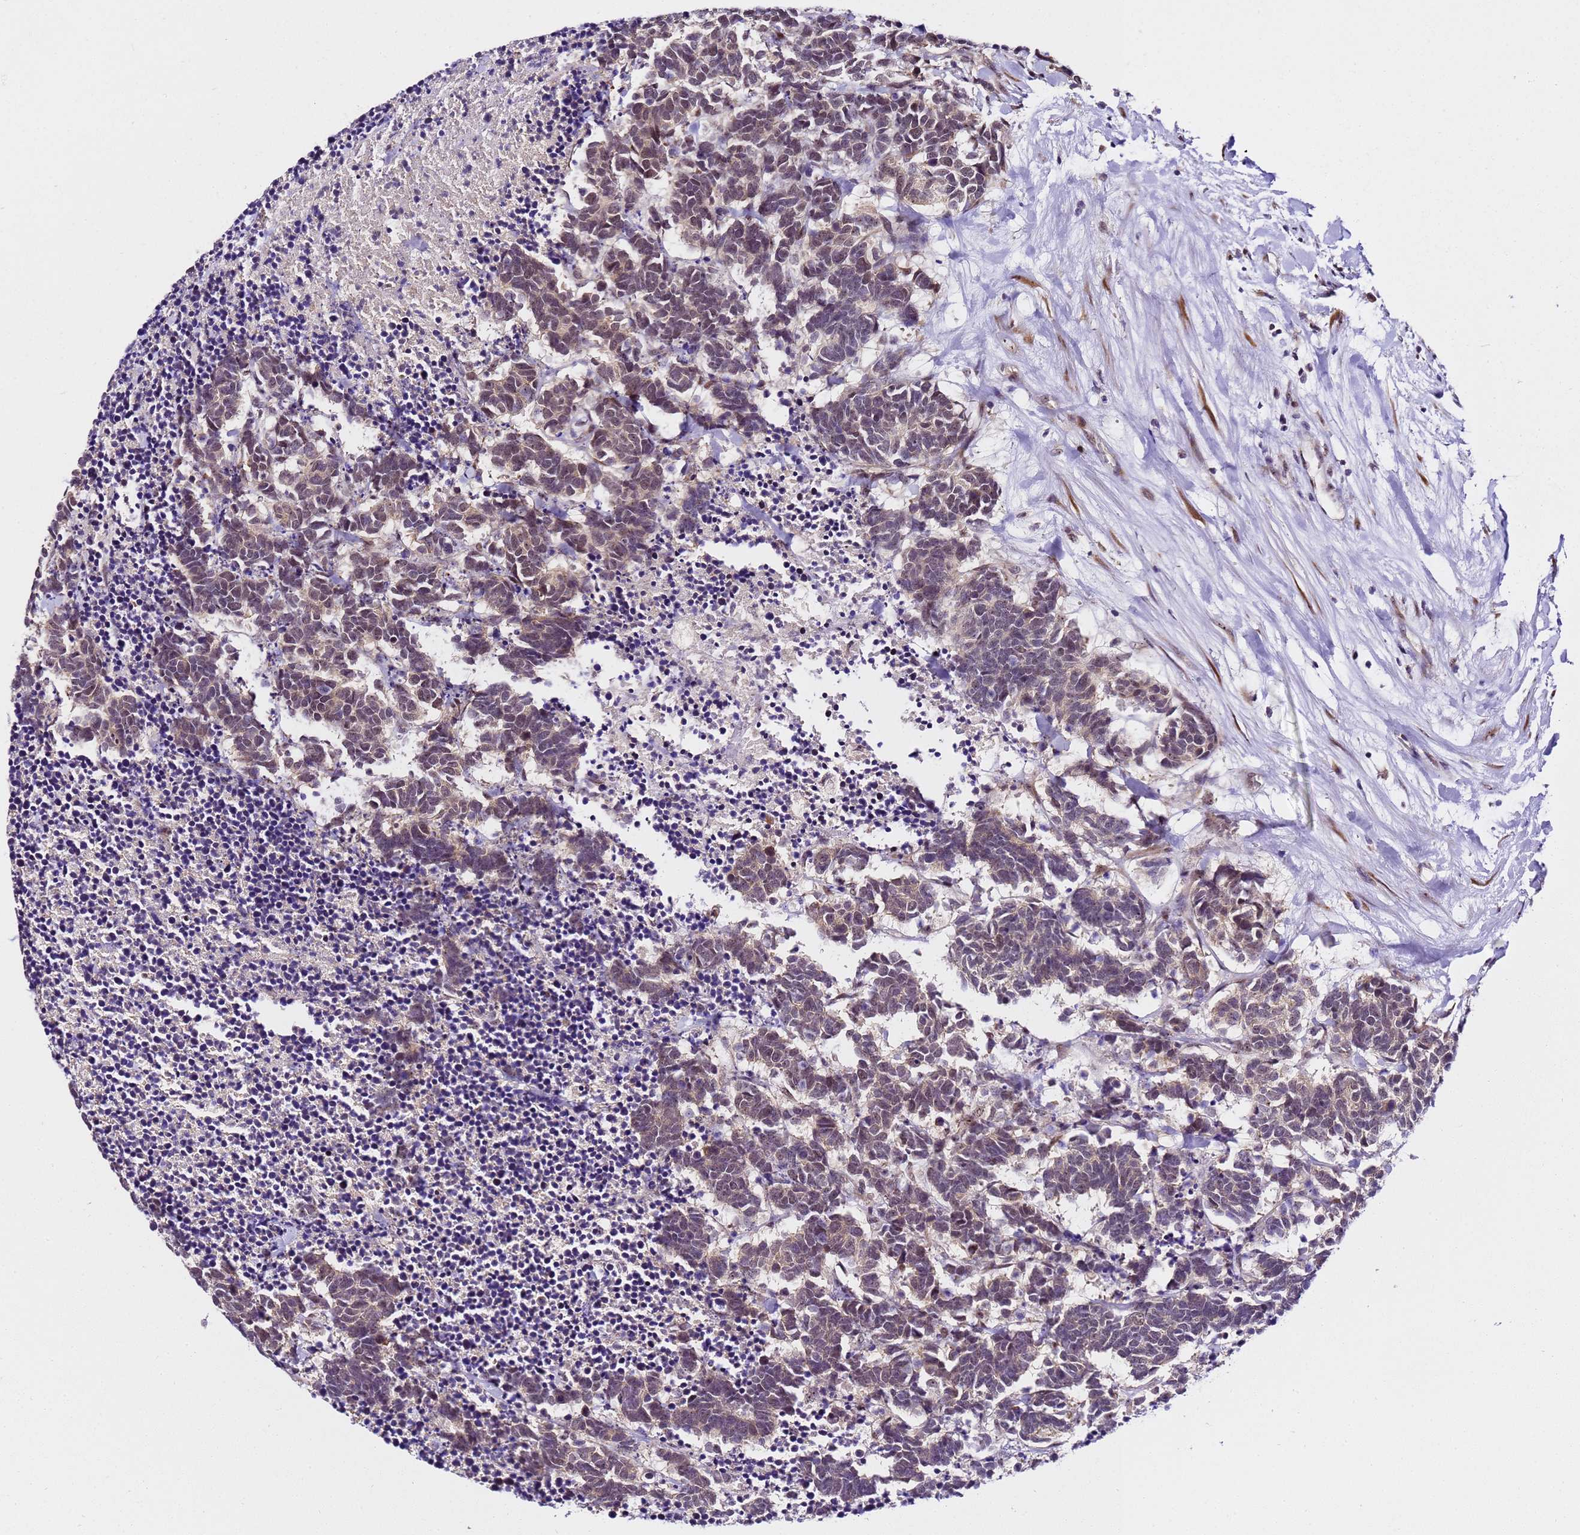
{"staining": {"intensity": "weak", "quantity": "25%-75%", "location": "cytoplasmic/membranous"}, "tissue": "carcinoid", "cell_type": "Tumor cells", "image_type": "cancer", "snomed": [{"axis": "morphology", "description": "Carcinoma, NOS"}, {"axis": "morphology", "description": "Carcinoid, malignant, NOS"}, {"axis": "topography", "description": "Urinary bladder"}], "caption": "Weak cytoplasmic/membranous protein staining is present in about 25%-75% of tumor cells in carcinoid. (Stains: DAB (3,3'-diaminobenzidine) in brown, nuclei in blue, Microscopy: brightfield microscopy at high magnification).", "gene": "SLX4IP", "patient": {"sex": "male", "age": 57}}